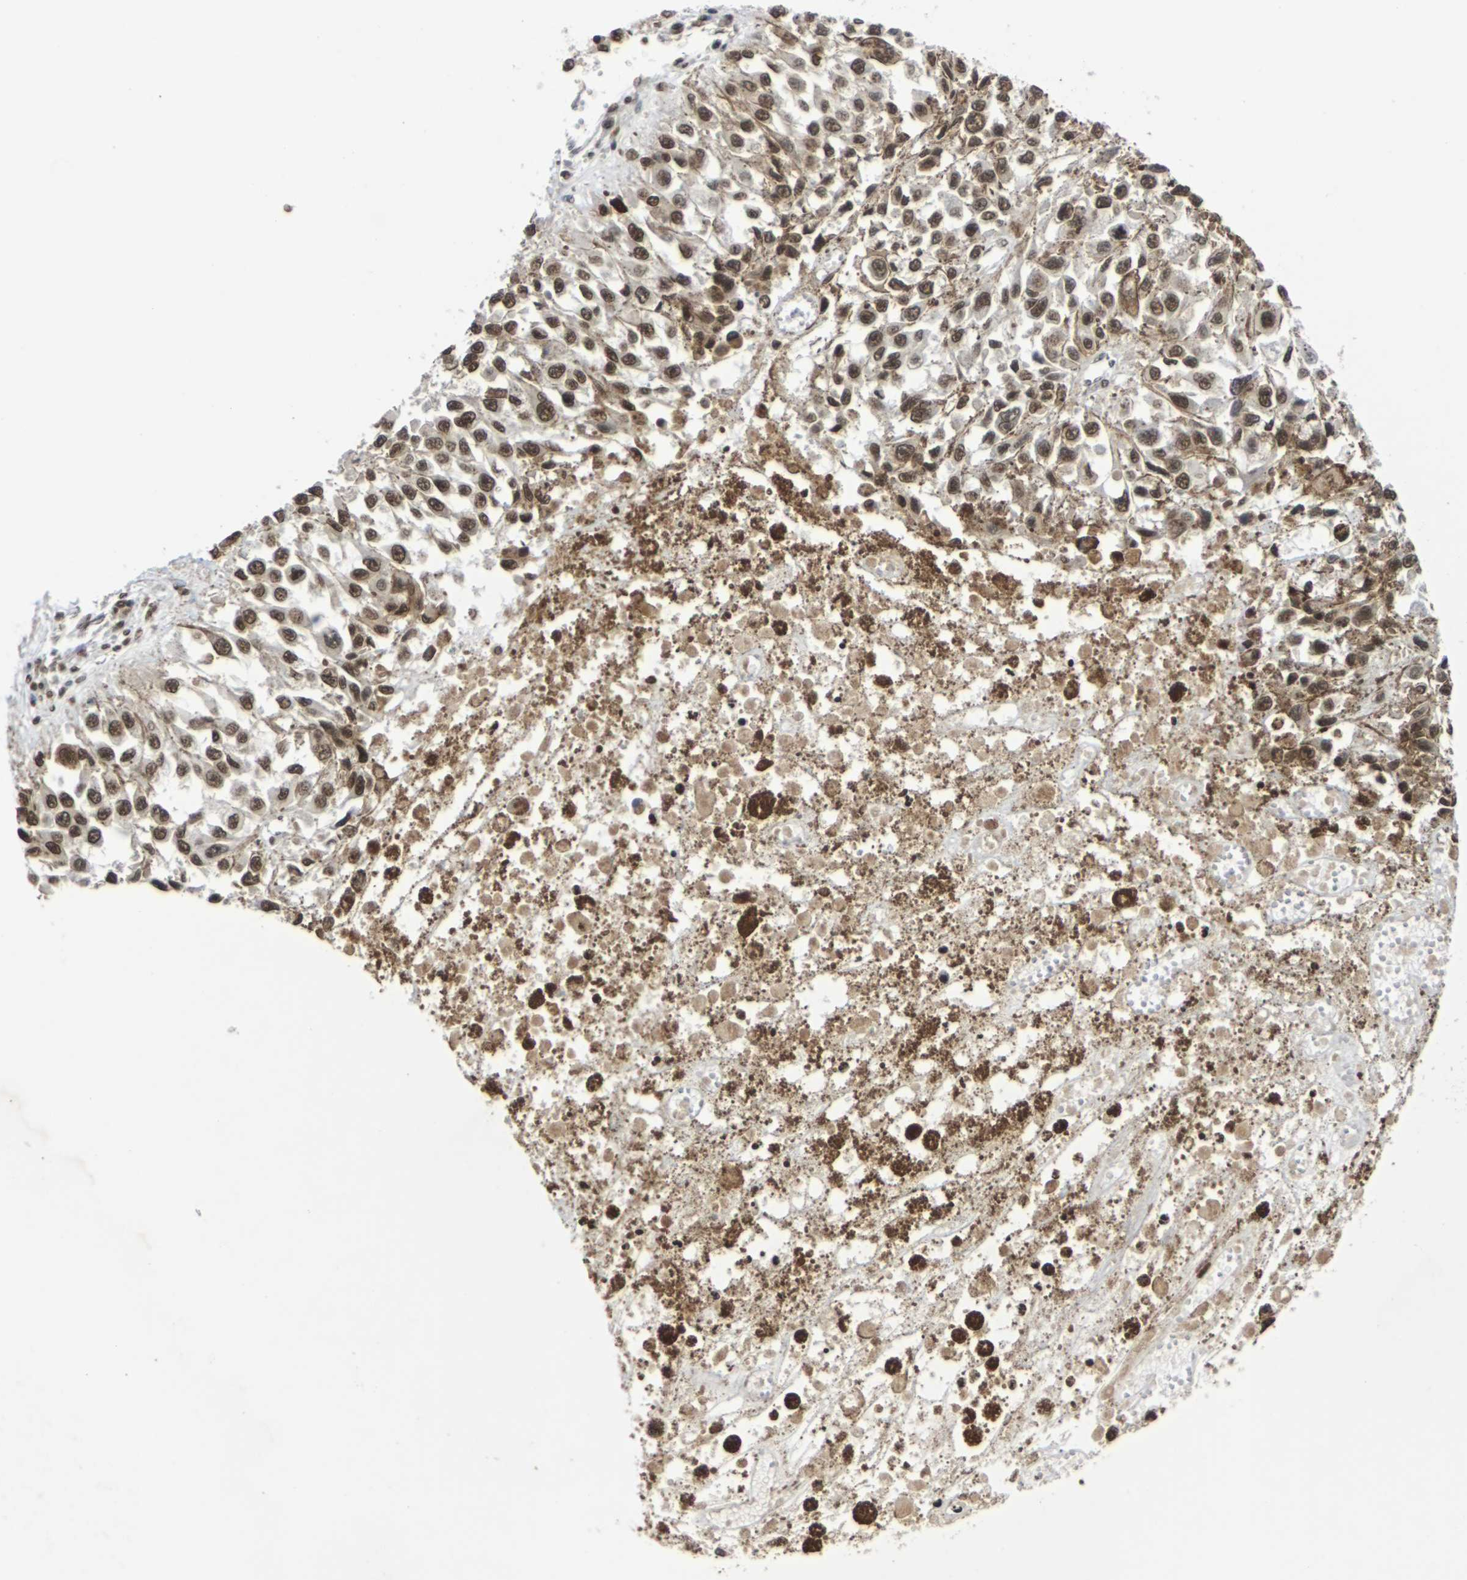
{"staining": {"intensity": "moderate", "quantity": ">75%", "location": "nuclear"}, "tissue": "melanoma", "cell_type": "Tumor cells", "image_type": "cancer", "snomed": [{"axis": "morphology", "description": "Malignant melanoma, Metastatic site"}, {"axis": "topography", "description": "Lymph node"}], "caption": "Immunohistochemical staining of malignant melanoma (metastatic site) reveals moderate nuclear protein expression in approximately >75% of tumor cells. (DAB (3,3'-diaminobenzidine) IHC with brightfield microscopy, high magnification).", "gene": "NELFA", "patient": {"sex": "male", "age": 59}}